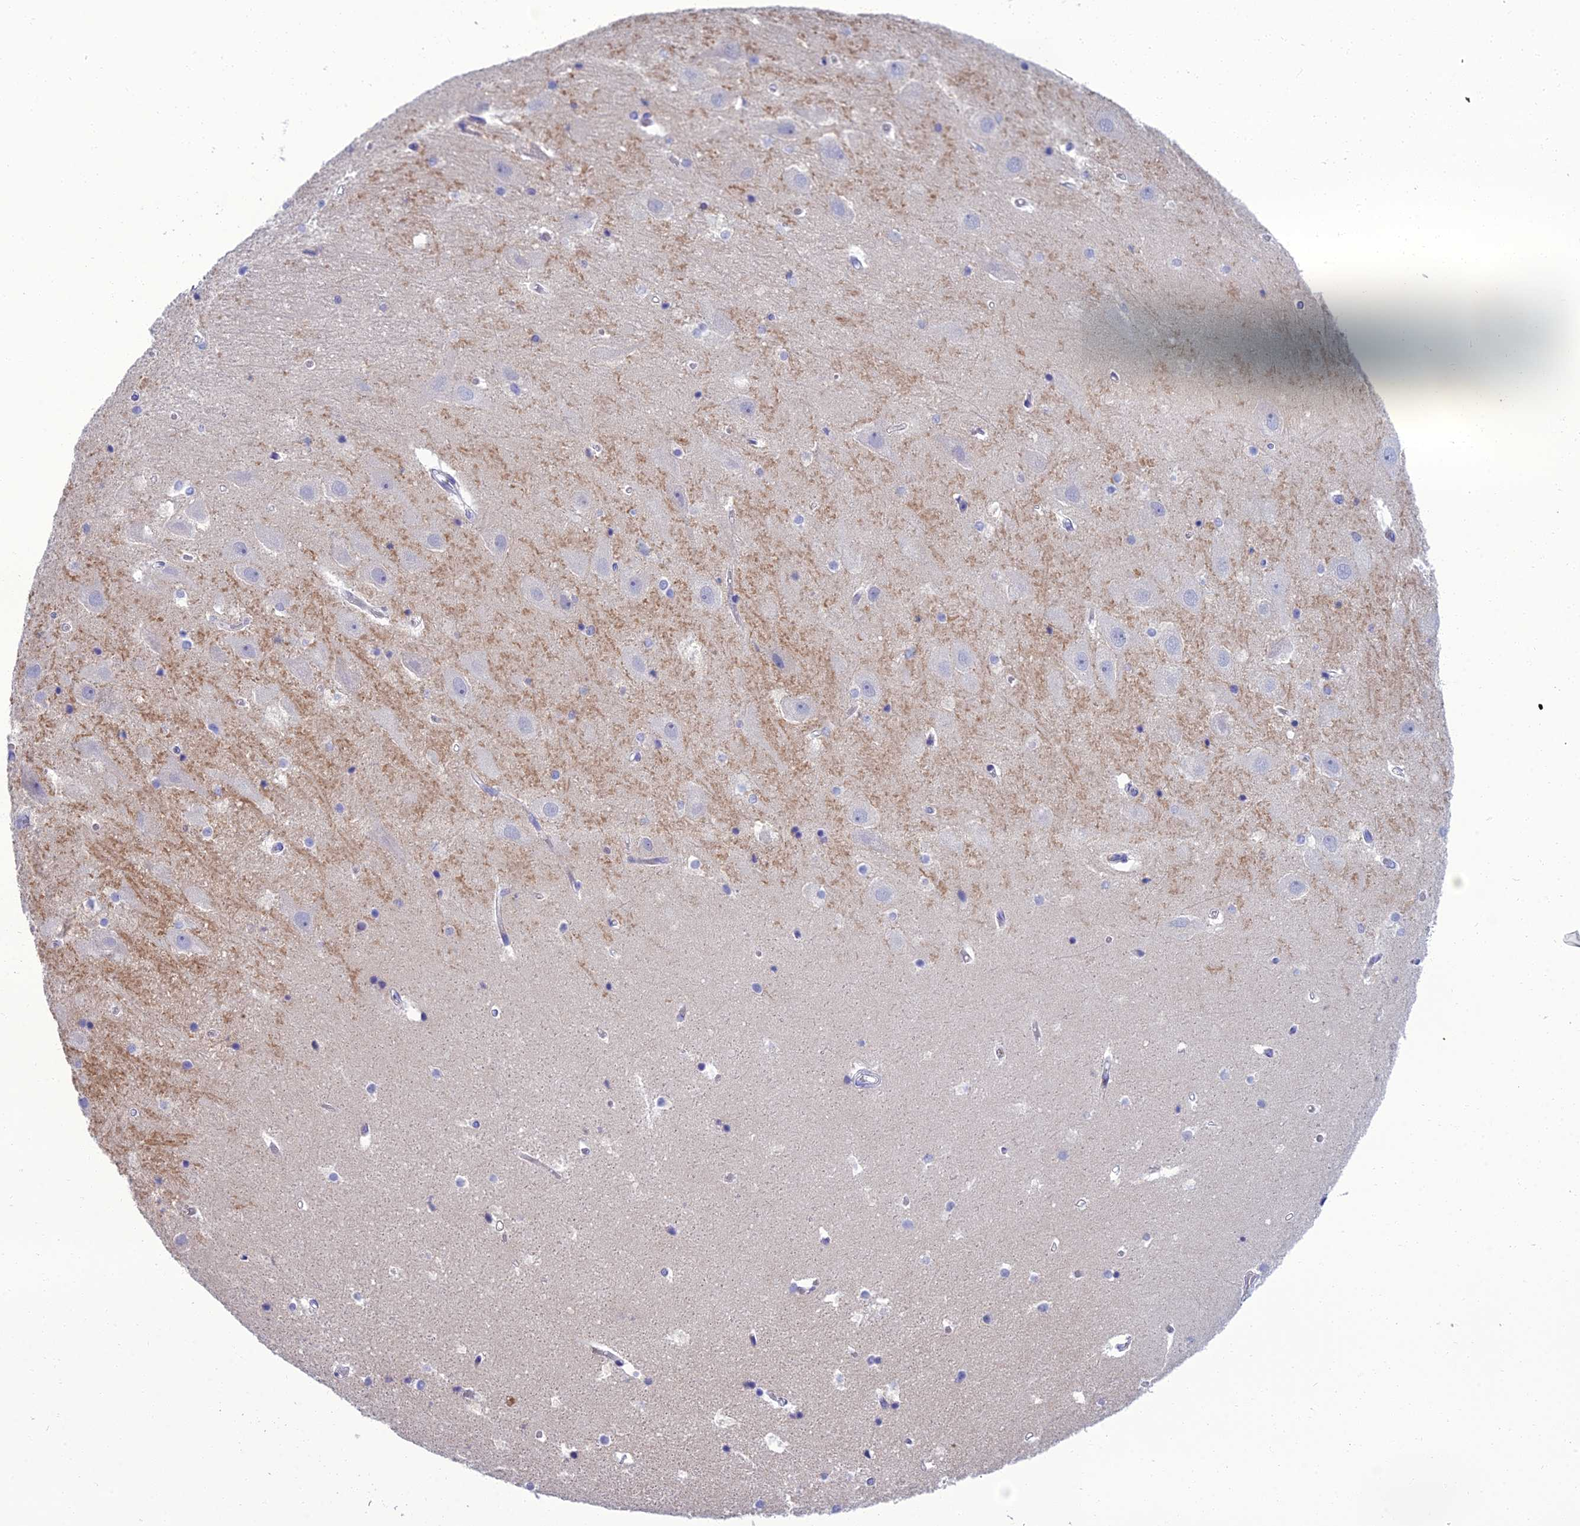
{"staining": {"intensity": "negative", "quantity": "none", "location": "none"}, "tissue": "hippocampus", "cell_type": "Glial cells", "image_type": "normal", "snomed": [{"axis": "morphology", "description": "Normal tissue, NOS"}, {"axis": "topography", "description": "Hippocampus"}], "caption": "An IHC photomicrograph of benign hippocampus is shown. There is no staining in glial cells of hippocampus. Nuclei are stained in blue.", "gene": "SPTLC3", "patient": {"sex": "female", "age": 52}}